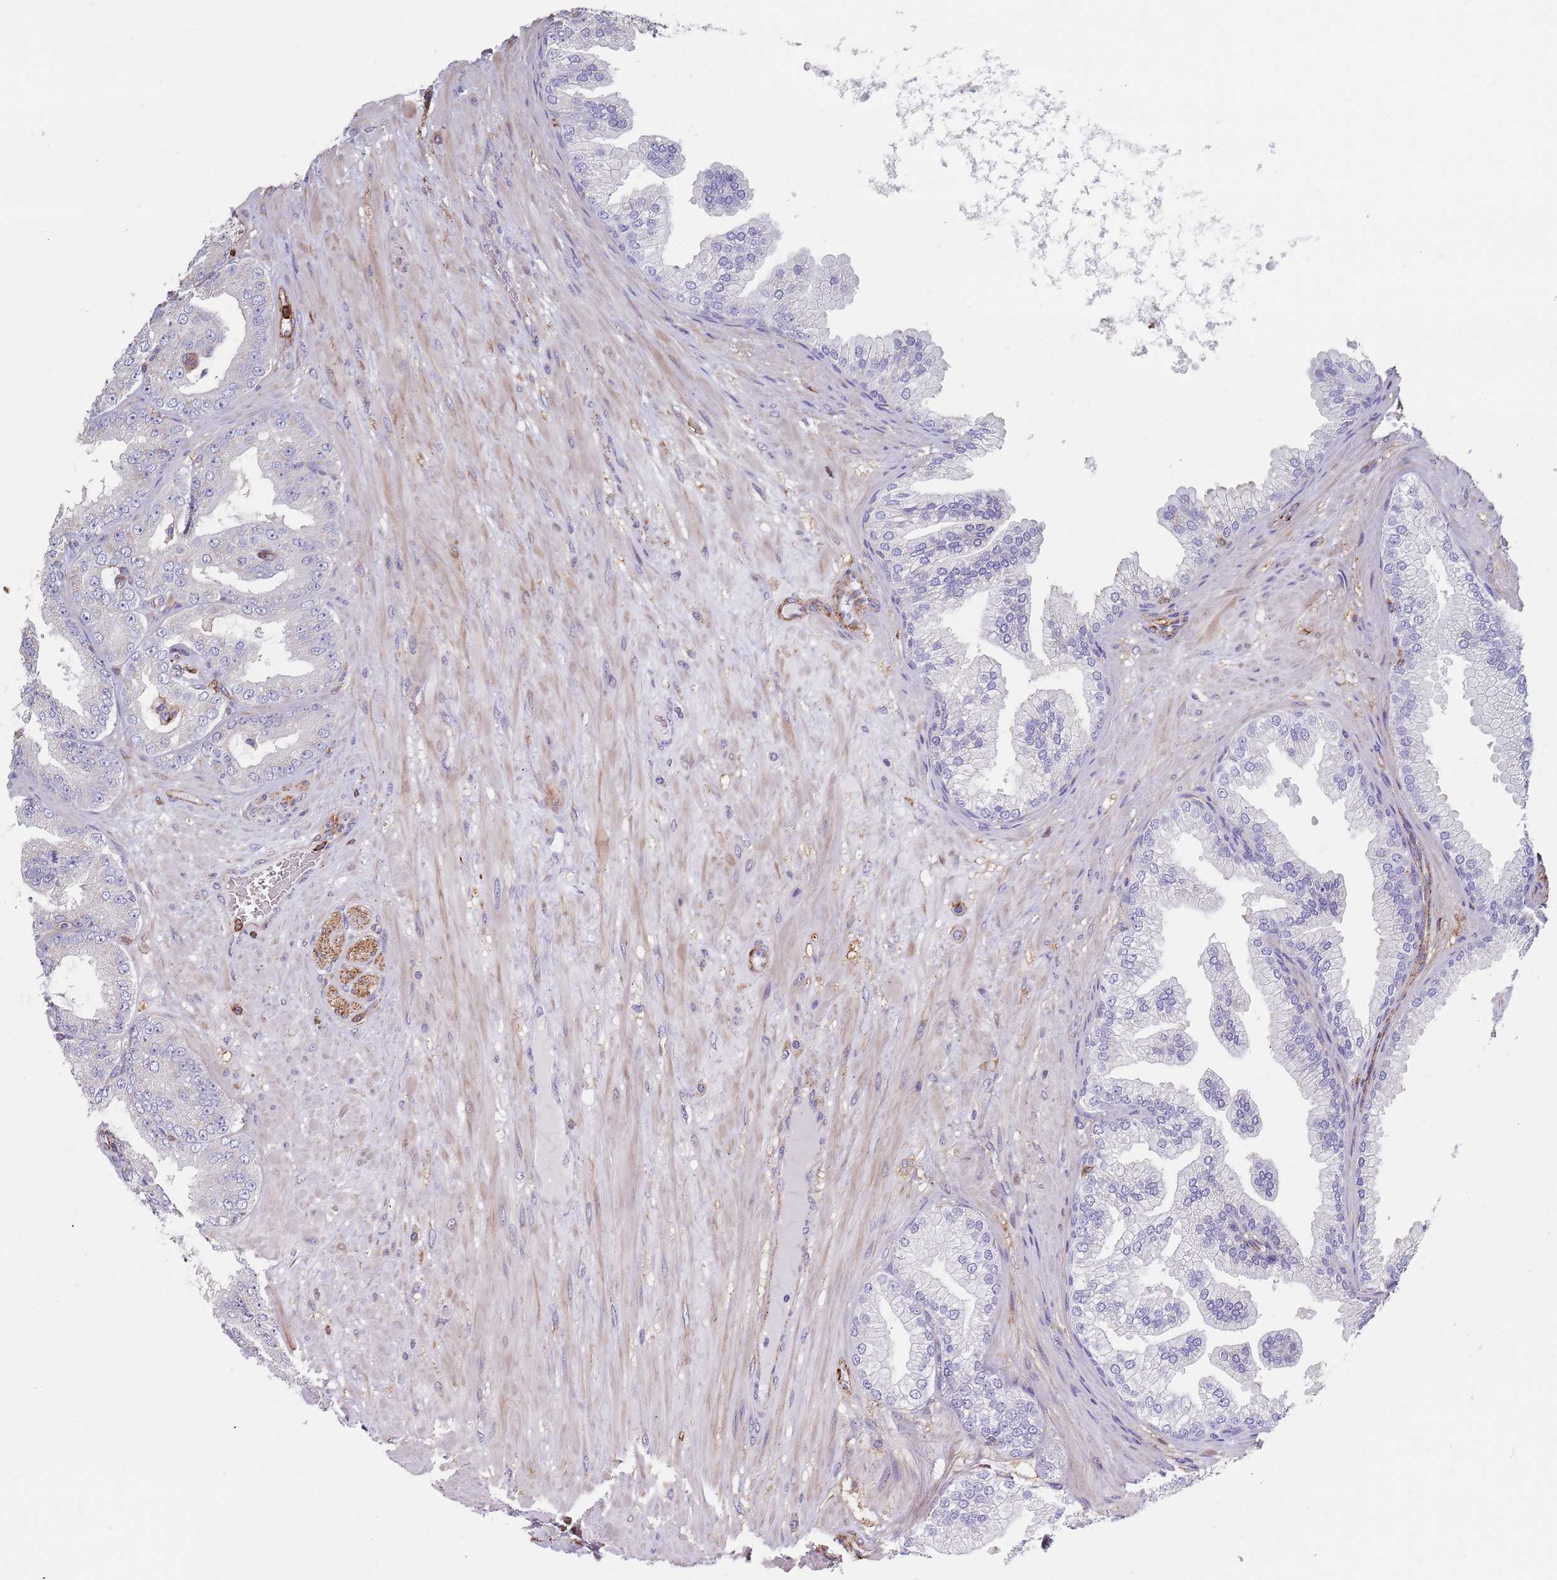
{"staining": {"intensity": "negative", "quantity": "none", "location": "none"}, "tissue": "prostate cancer", "cell_type": "Tumor cells", "image_type": "cancer", "snomed": [{"axis": "morphology", "description": "Adenocarcinoma, Low grade"}, {"axis": "topography", "description": "Prostate"}], "caption": "Low-grade adenocarcinoma (prostate) was stained to show a protein in brown. There is no significant positivity in tumor cells. (DAB IHC visualized using brightfield microscopy, high magnification).", "gene": "RNF144A", "patient": {"sex": "male", "age": 63}}